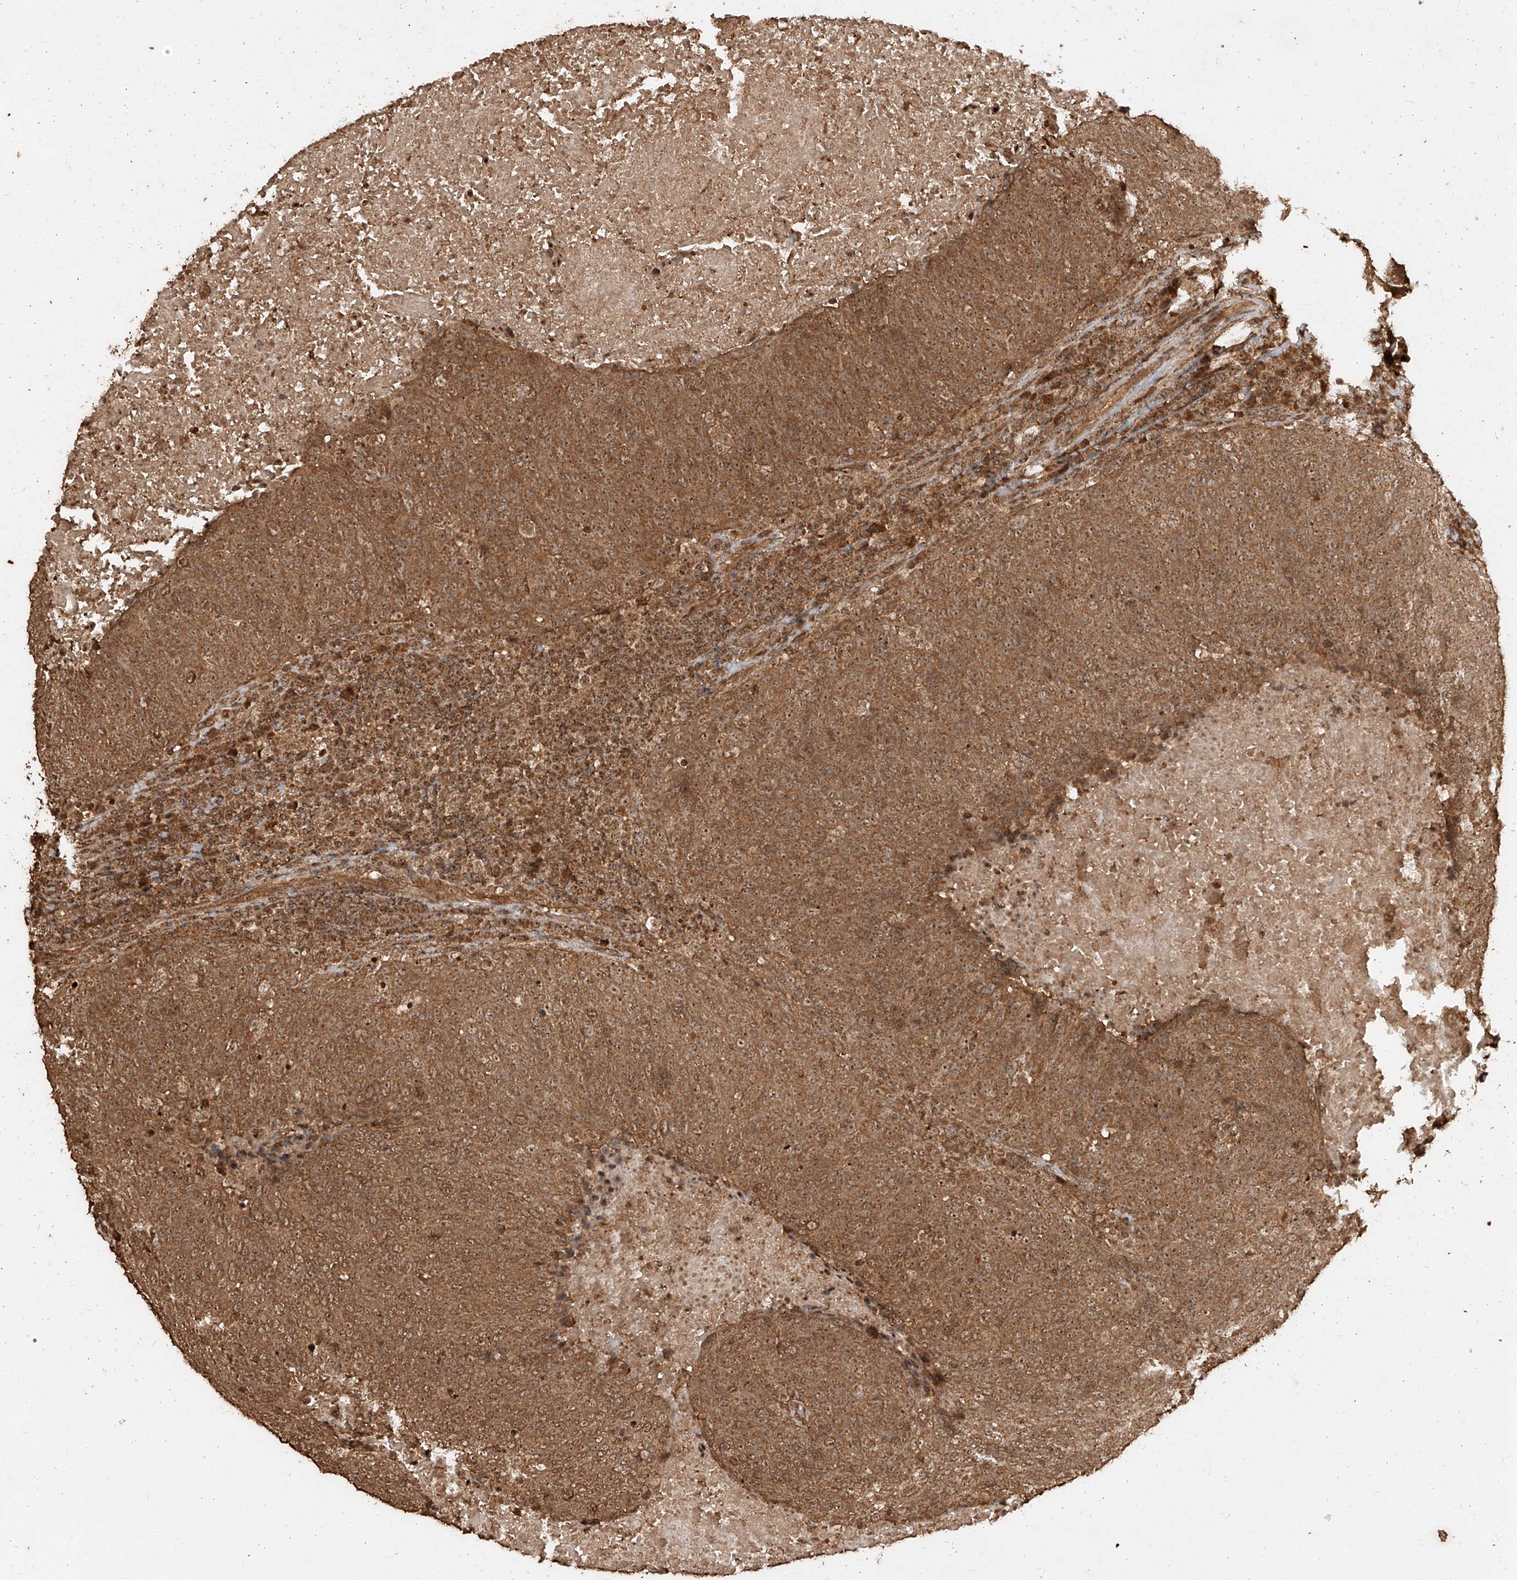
{"staining": {"intensity": "moderate", "quantity": ">75%", "location": "cytoplasmic/membranous,nuclear"}, "tissue": "head and neck cancer", "cell_type": "Tumor cells", "image_type": "cancer", "snomed": [{"axis": "morphology", "description": "Squamous cell carcinoma, NOS"}, {"axis": "morphology", "description": "Squamous cell carcinoma, metastatic, NOS"}, {"axis": "topography", "description": "Lymph node"}, {"axis": "topography", "description": "Head-Neck"}], "caption": "Moderate cytoplasmic/membranous and nuclear staining is seen in about >75% of tumor cells in squamous cell carcinoma (head and neck). Using DAB (3,3'-diaminobenzidine) (brown) and hematoxylin (blue) stains, captured at high magnification using brightfield microscopy.", "gene": "ZNF660", "patient": {"sex": "male", "age": 62}}